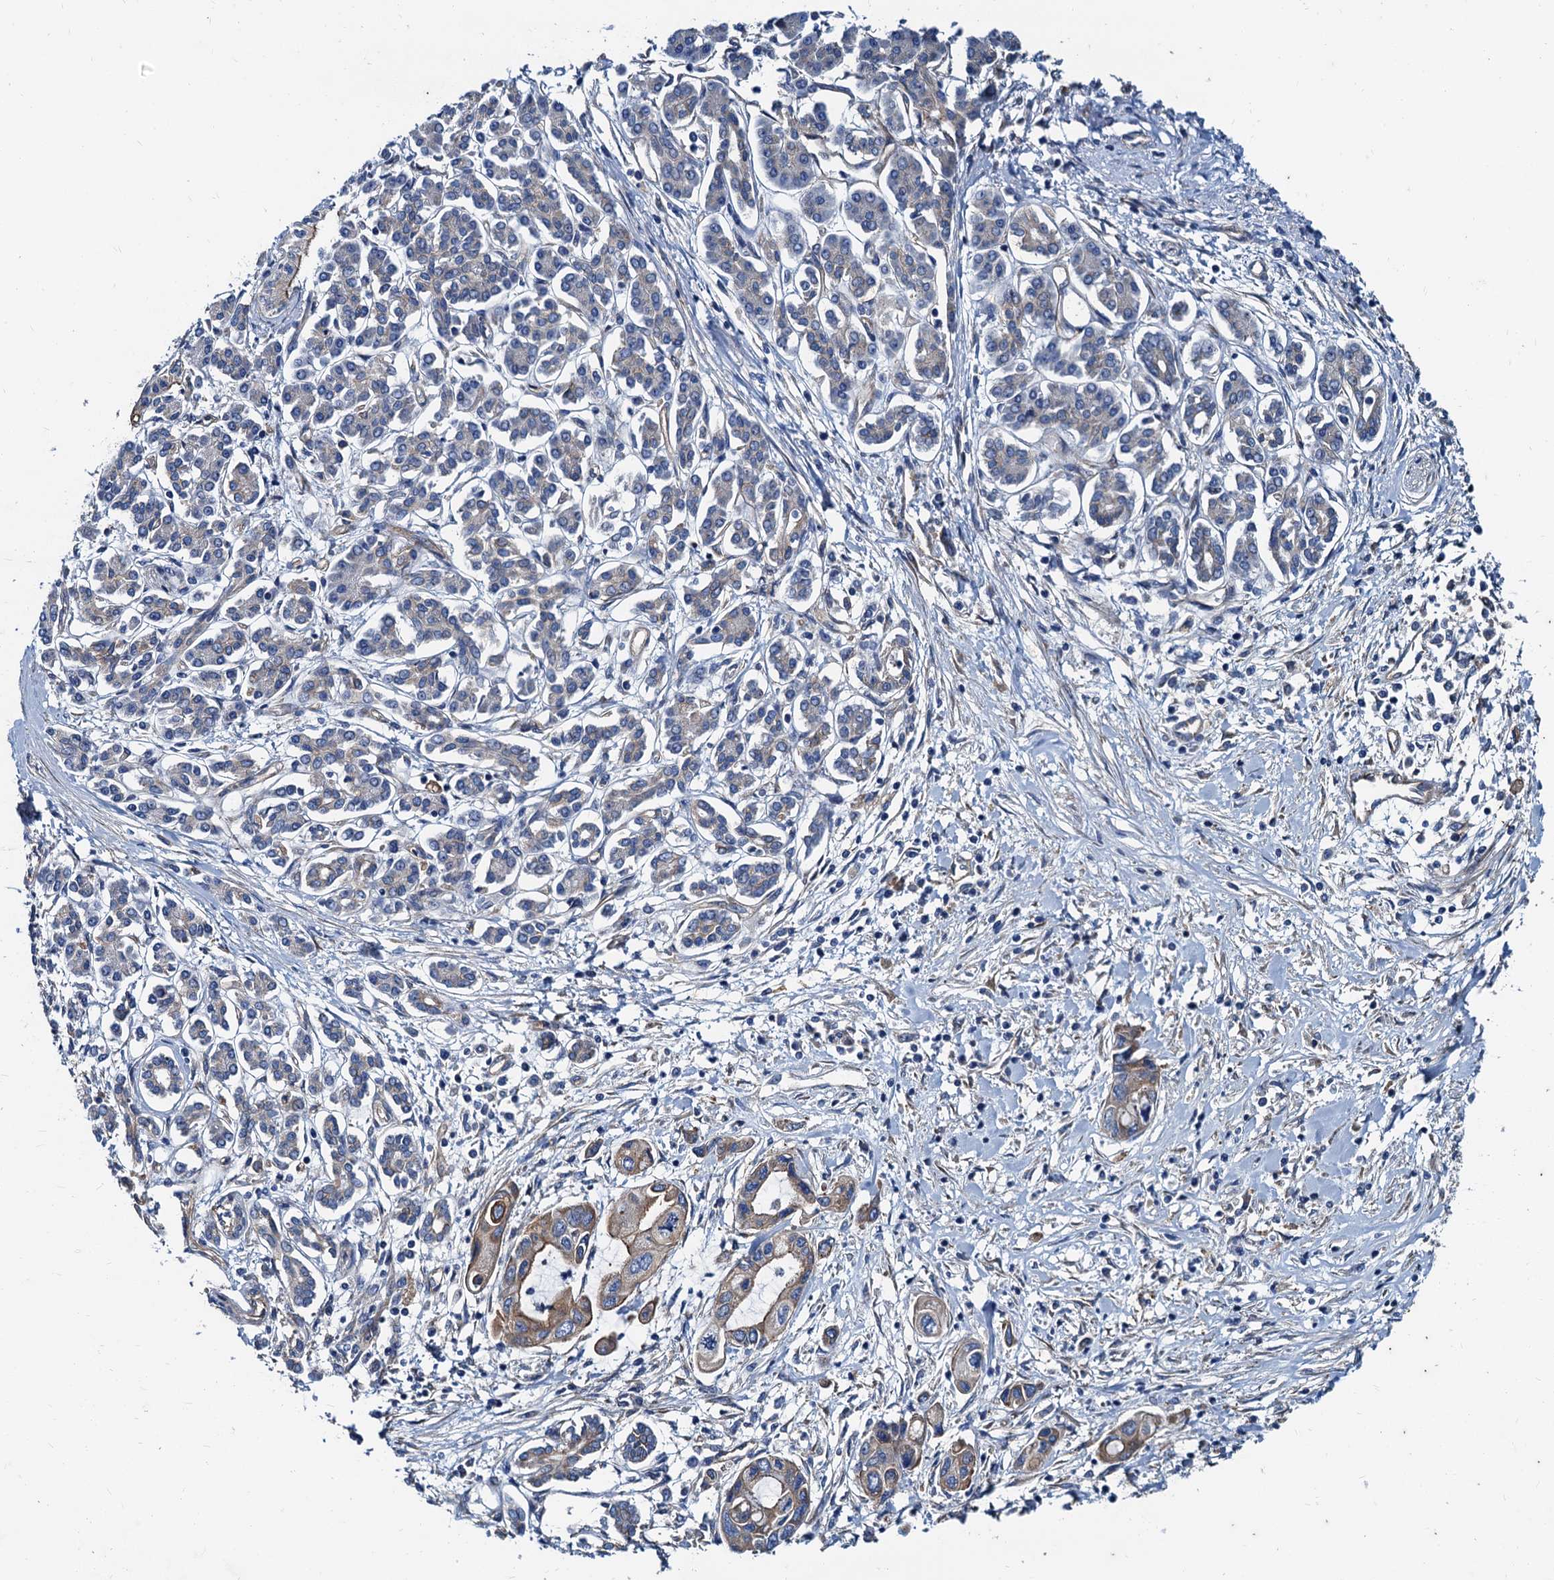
{"staining": {"intensity": "moderate", "quantity": ">75%", "location": "cytoplasmic/membranous"}, "tissue": "pancreatic cancer", "cell_type": "Tumor cells", "image_type": "cancer", "snomed": [{"axis": "morphology", "description": "Normal tissue, NOS"}, {"axis": "morphology", "description": "Adenocarcinoma, NOS"}, {"axis": "topography", "description": "Pancreas"}], "caption": "Protein expression analysis of adenocarcinoma (pancreatic) shows moderate cytoplasmic/membranous positivity in approximately >75% of tumor cells. Using DAB (brown) and hematoxylin (blue) stains, captured at high magnification using brightfield microscopy.", "gene": "NGRN", "patient": {"sex": "female", "age": 64}}